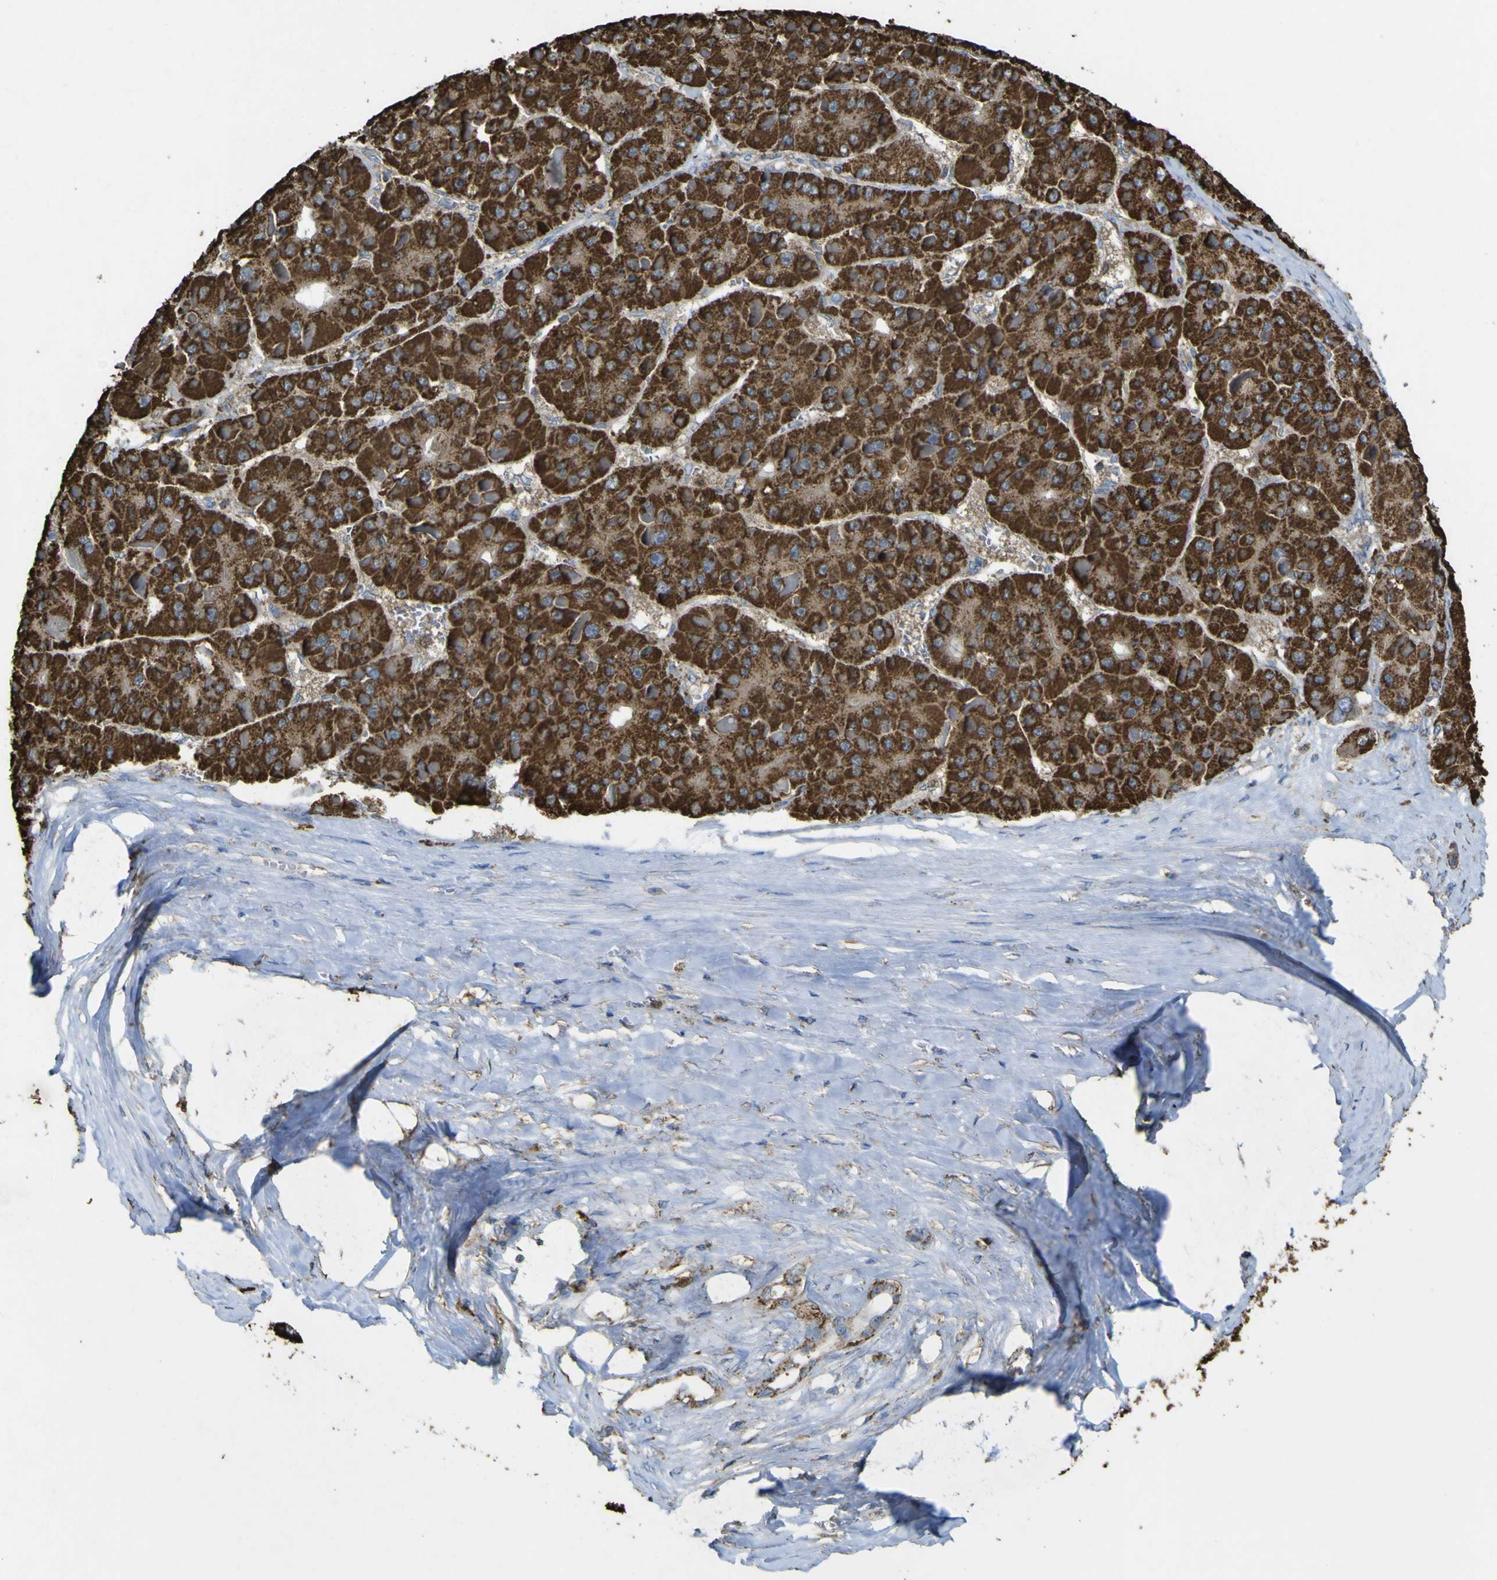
{"staining": {"intensity": "strong", "quantity": ">75%", "location": "cytoplasmic/membranous"}, "tissue": "liver cancer", "cell_type": "Tumor cells", "image_type": "cancer", "snomed": [{"axis": "morphology", "description": "Carcinoma, Hepatocellular, NOS"}, {"axis": "topography", "description": "Liver"}], "caption": "This is a micrograph of immunohistochemistry staining of liver hepatocellular carcinoma, which shows strong expression in the cytoplasmic/membranous of tumor cells.", "gene": "ACSL3", "patient": {"sex": "female", "age": 73}}